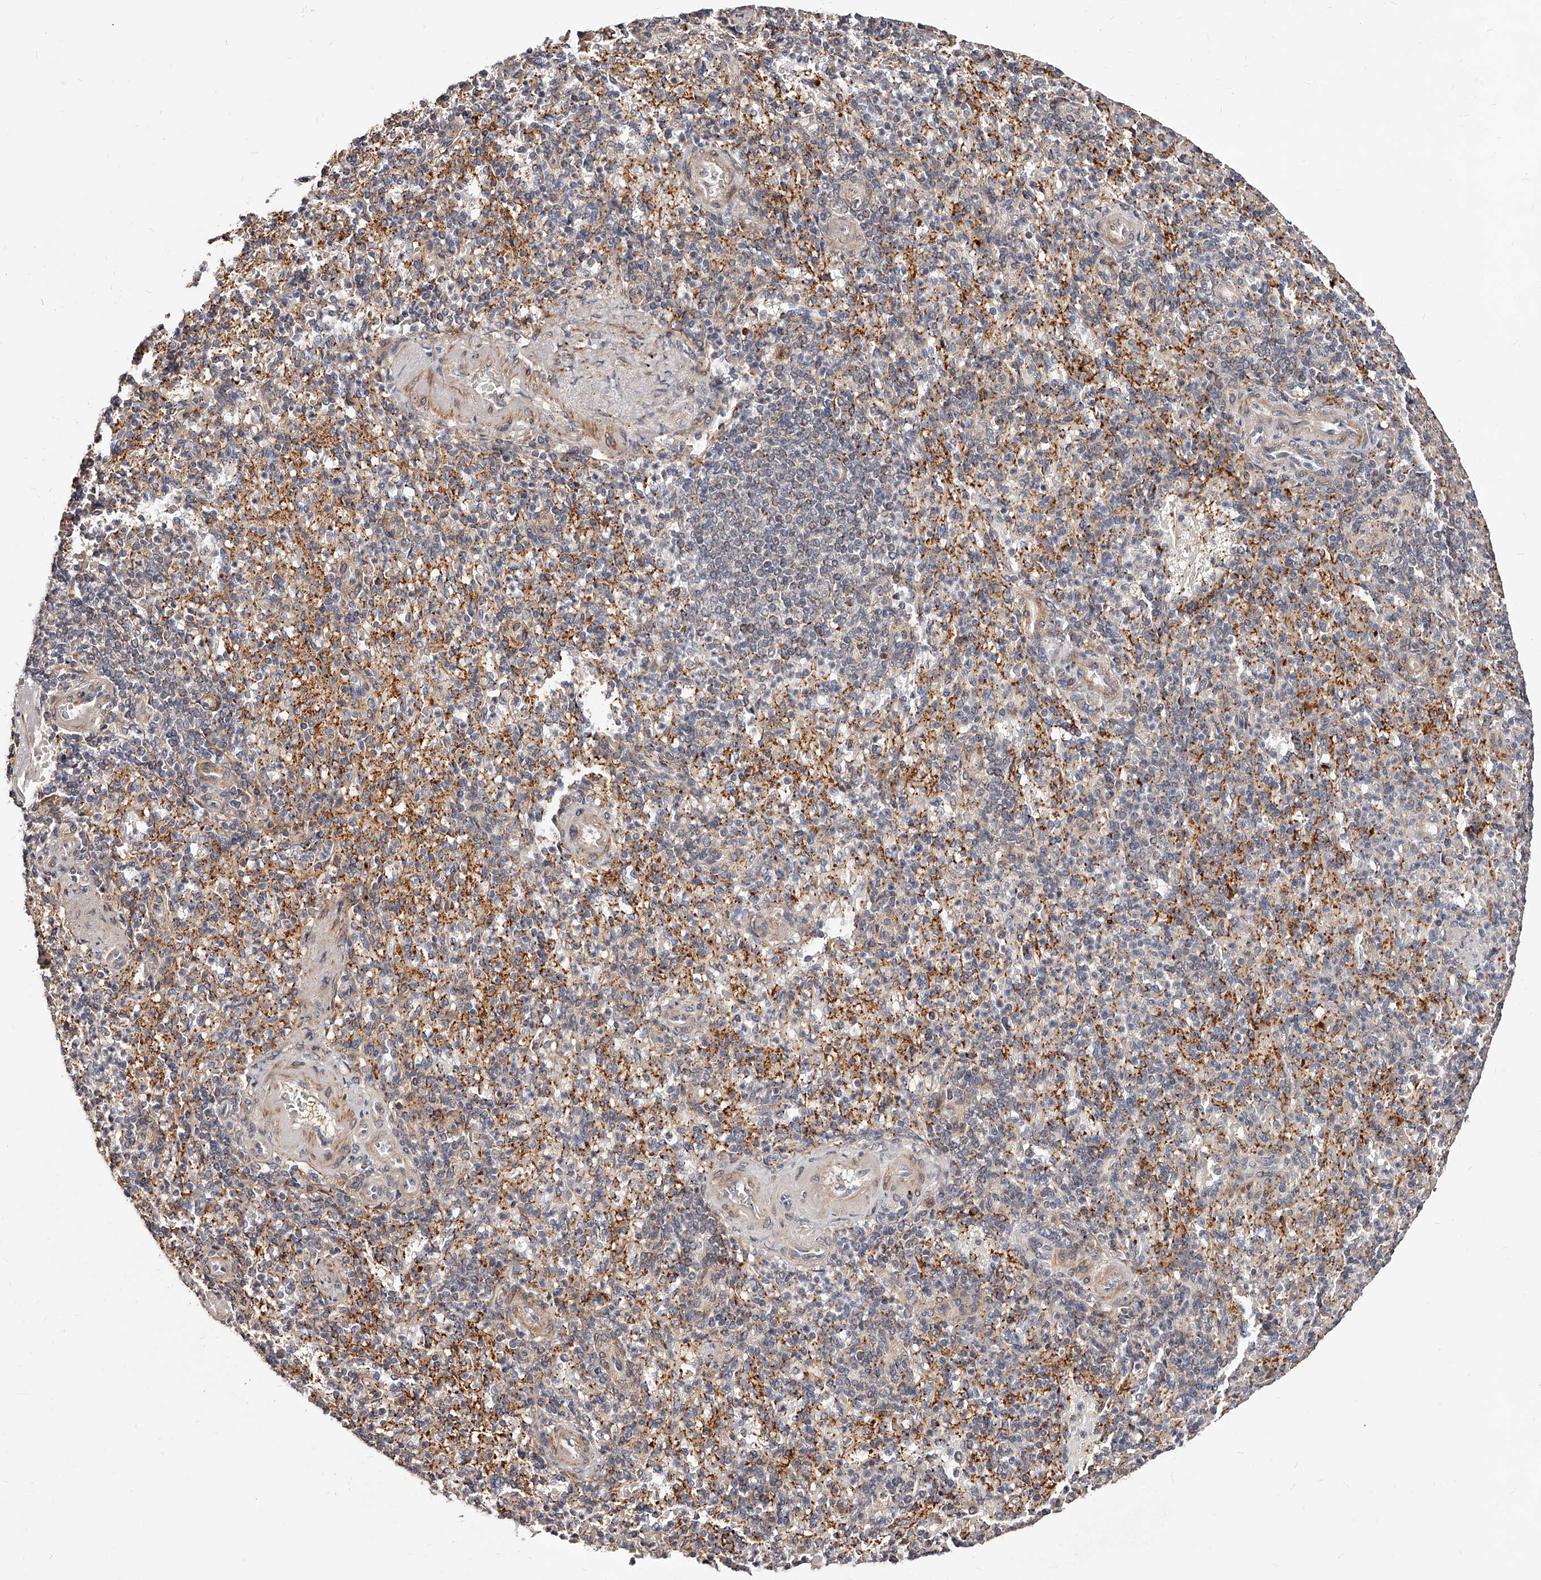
{"staining": {"intensity": "moderate", "quantity": "<25%", "location": "cytoplasmic/membranous"}, "tissue": "spleen", "cell_type": "Cells in red pulp", "image_type": "normal", "snomed": [{"axis": "morphology", "description": "Normal tissue, NOS"}, {"axis": "topography", "description": "Spleen"}], "caption": "Spleen stained with a brown dye reveals moderate cytoplasmic/membranous positive positivity in about <25% of cells in red pulp.", "gene": "ZNF502", "patient": {"sex": "female", "age": 74}}